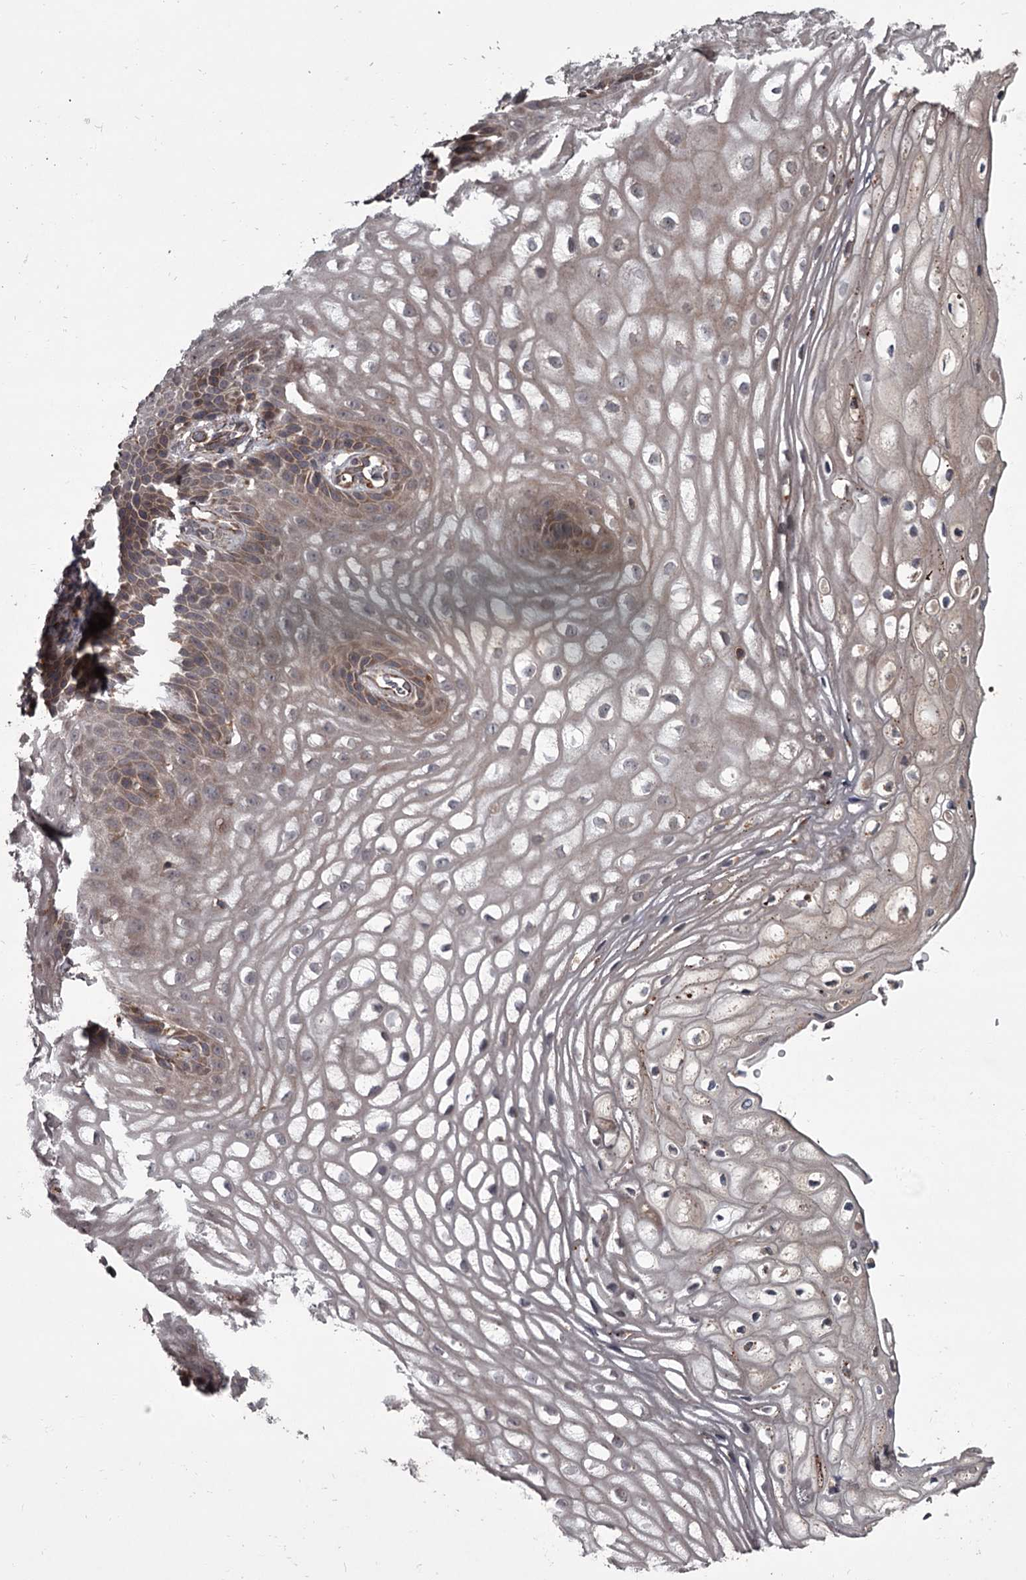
{"staining": {"intensity": "moderate", "quantity": "<25%", "location": "cytoplasmic/membranous"}, "tissue": "vagina", "cell_type": "Squamous epithelial cells", "image_type": "normal", "snomed": [{"axis": "morphology", "description": "Normal tissue, NOS"}, {"axis": "topography", "description": "Vagina"}], "caption": "Immunohistochemistry (IHC) (DAB) staining of normal human vagina exhibits moderate cytoplasmic/membranous protein staining in about <25% of squamous epithelial cells.", "gene": "UNC93B1", "patient": {"sex": "female", "age": 60}}